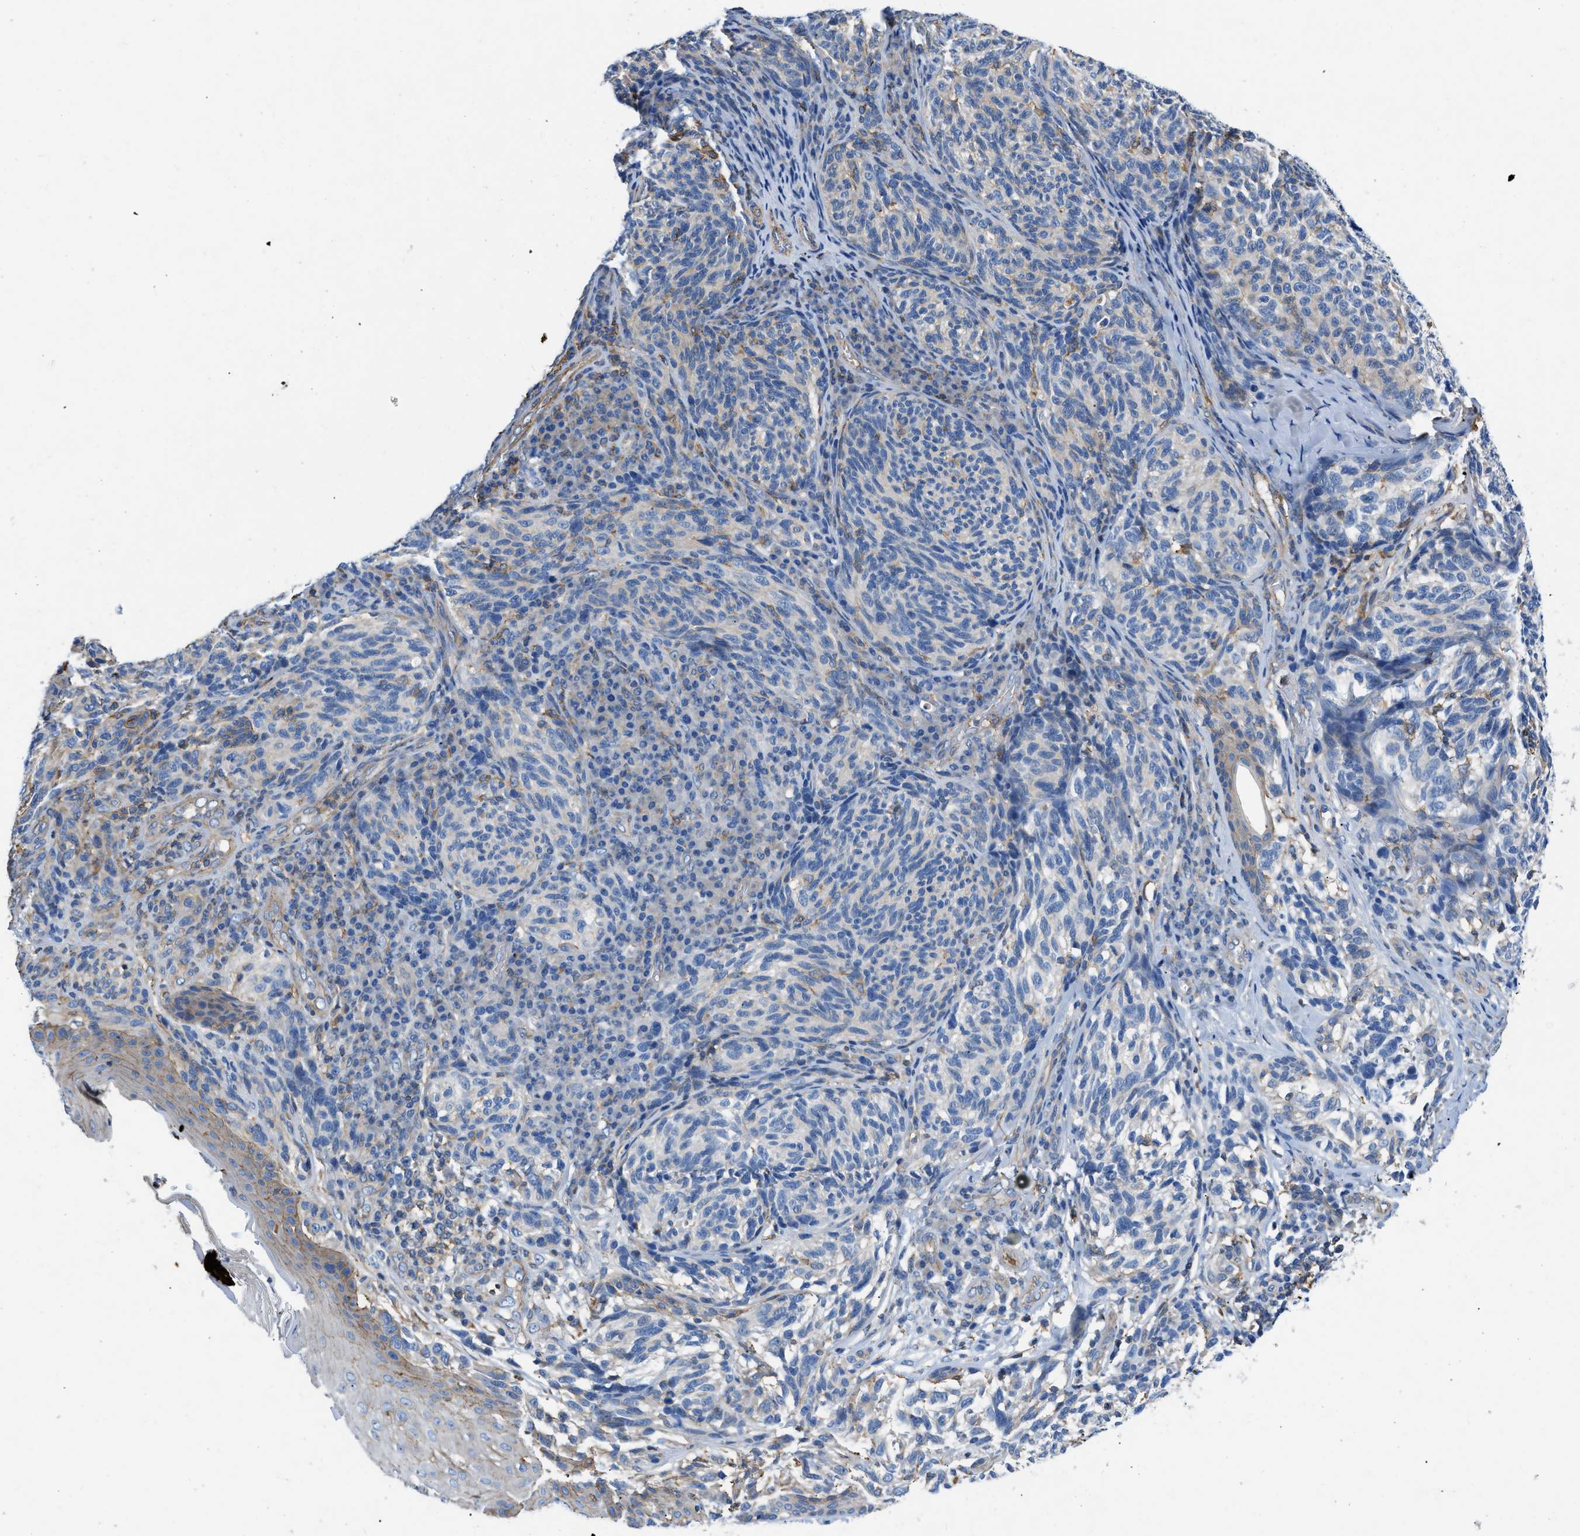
{"staining": {"intensity": "negative", "quantity": "none", "location": "none"}, "tissue": "melanoma", "cell_type": "Tumor cells", "image_type": "cancer", "snomed": [{"axis": "morphology", "description": "Malignant melanoma, NOS"}, {"axis": "topography", "description": "Skin"}], "caption": "There is no significant positivity in tumor cells of malignant melanoma.", "gene": "ATP6V0D1", "patient": {"sex": "female", "age": 73}}